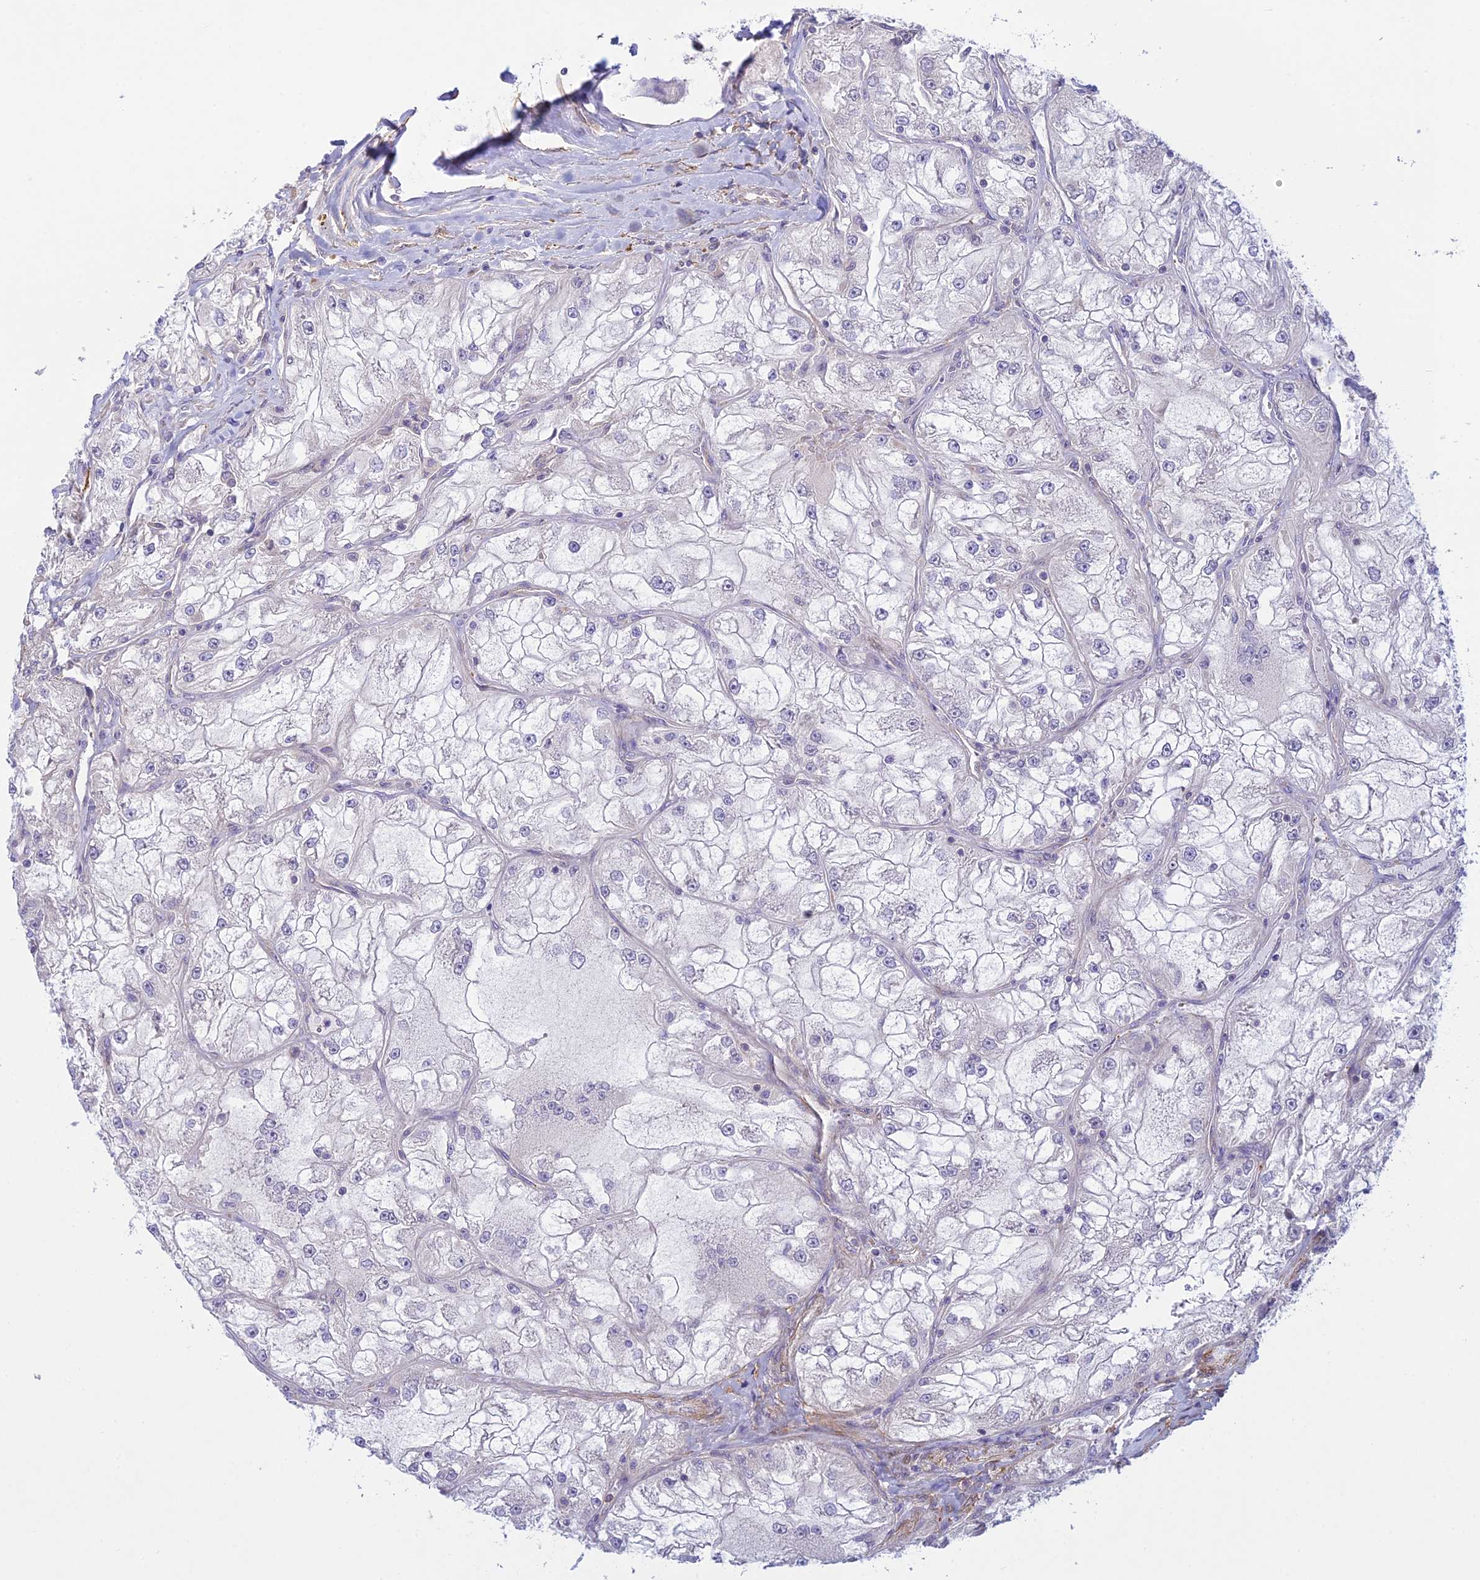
{"staining": {"intensity": "negative", "quantity": "none", "location": "none"}, "tissue": "renal cancer", "cell_type": "Tumor cells", "image_type": "cancer", "snomed": [{"axis": "morphology", "description": "Adenocarcinoma, NOS"}, {"axis": "topography", "description": "Kidney"}], "caption": "A high-resolution histopathology image shows immunohistochemistry (IHC) staining of adenocarcinoma (renal), which shows no significant expression in tumor cells. The staining is performed using DAB (3,3'-diaminobenzidine) brown chromogen with nuclei counter-stained in using hematoxylin.", "gene": "FBXW4", "patient": {"sex": "female", "age": 72}}